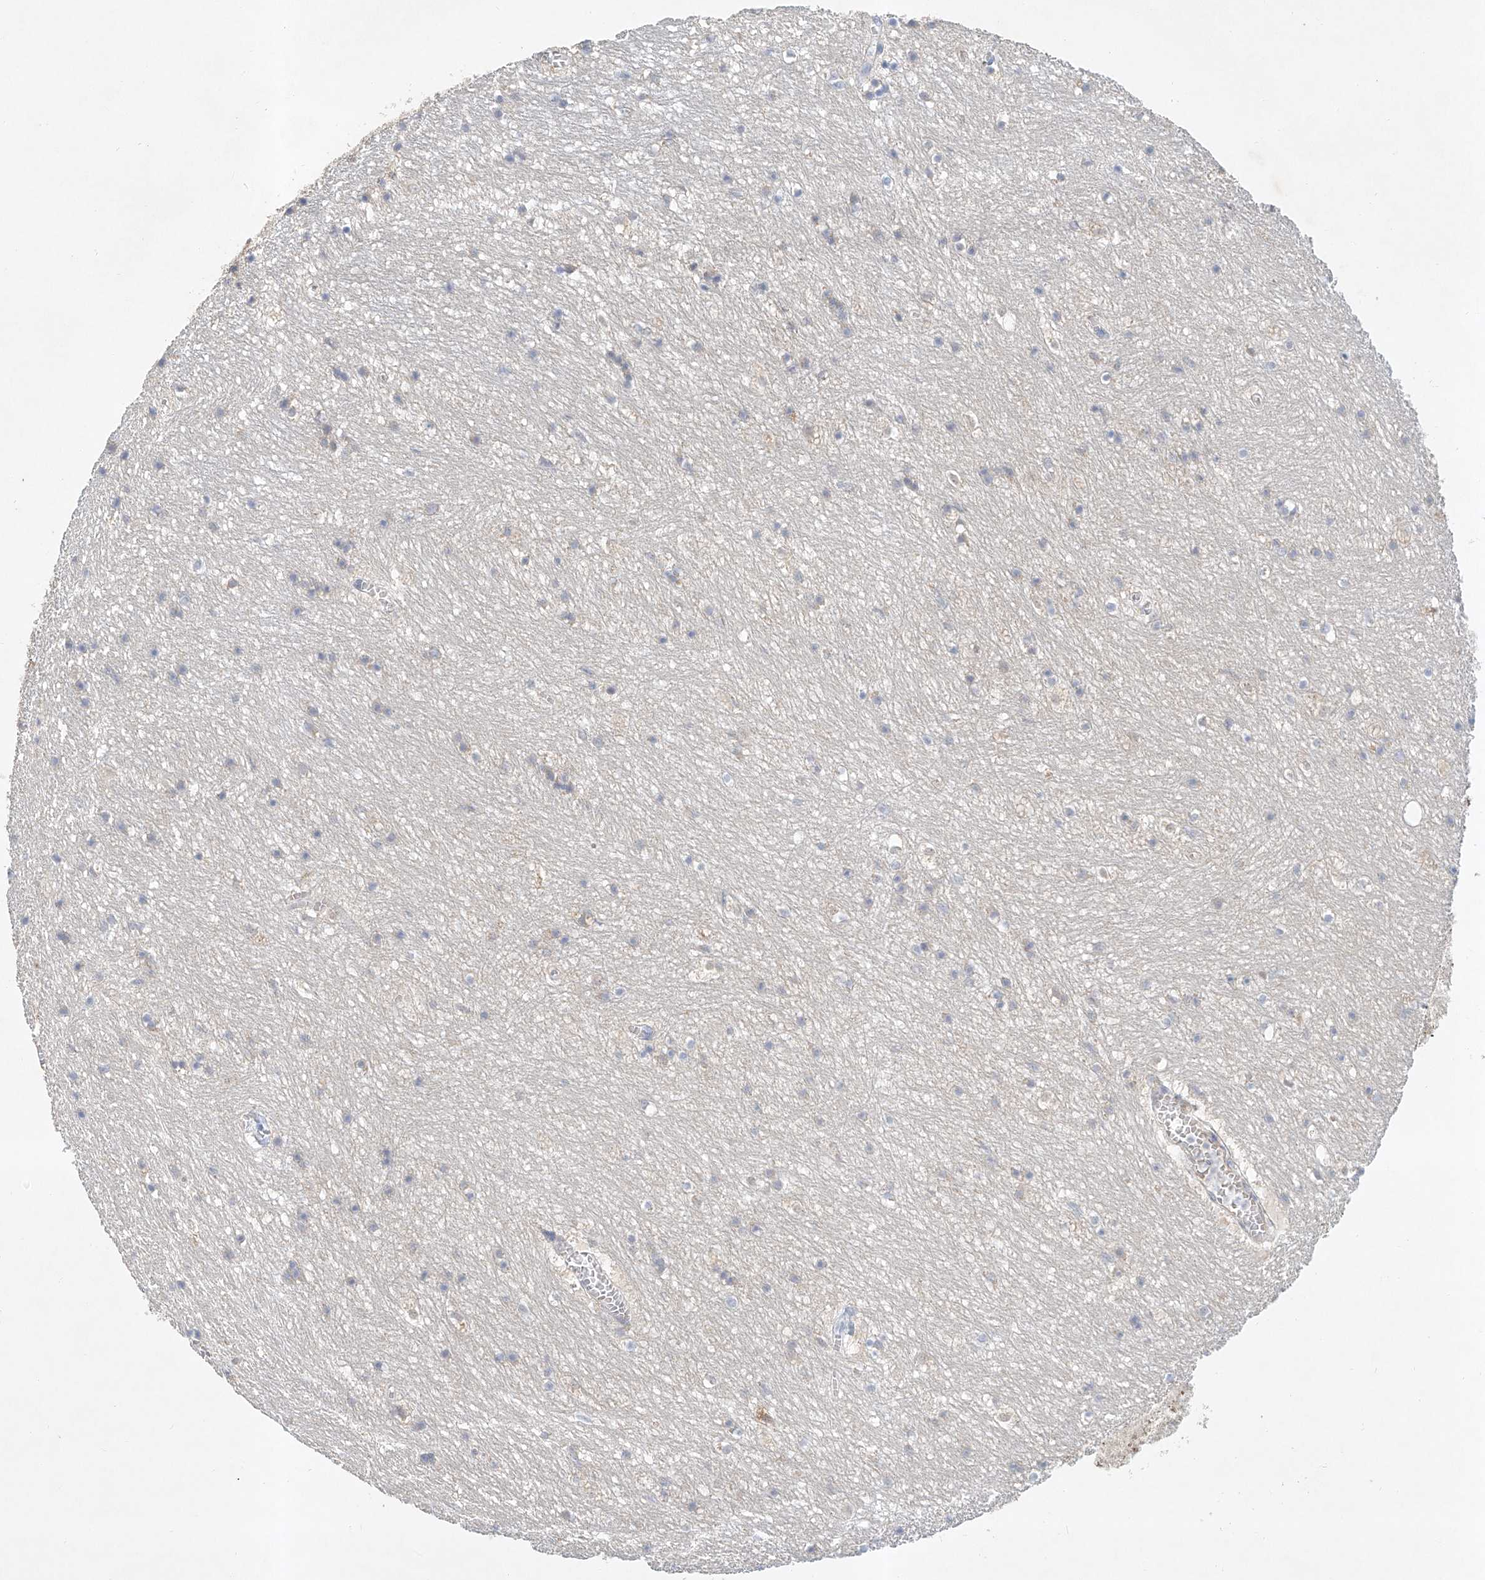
{"staining": {"intensity": "negative", "quantity": "none", "location": "none"}, "tissue": "hippocampus", "cell_type": "Glial cells", "image_type": "normal", "snomed": [{"axis": "morphology", "description": "Normal tissue, NOS"}, {"axis": "topography", "description": "Hippocampus"}], "caption": "Protein analysis of unremarkable hippocampus exhibits no significant expression in glial cells.", "gene": "CARMIL1", "patient": {"sex": "female", "age": 64}}